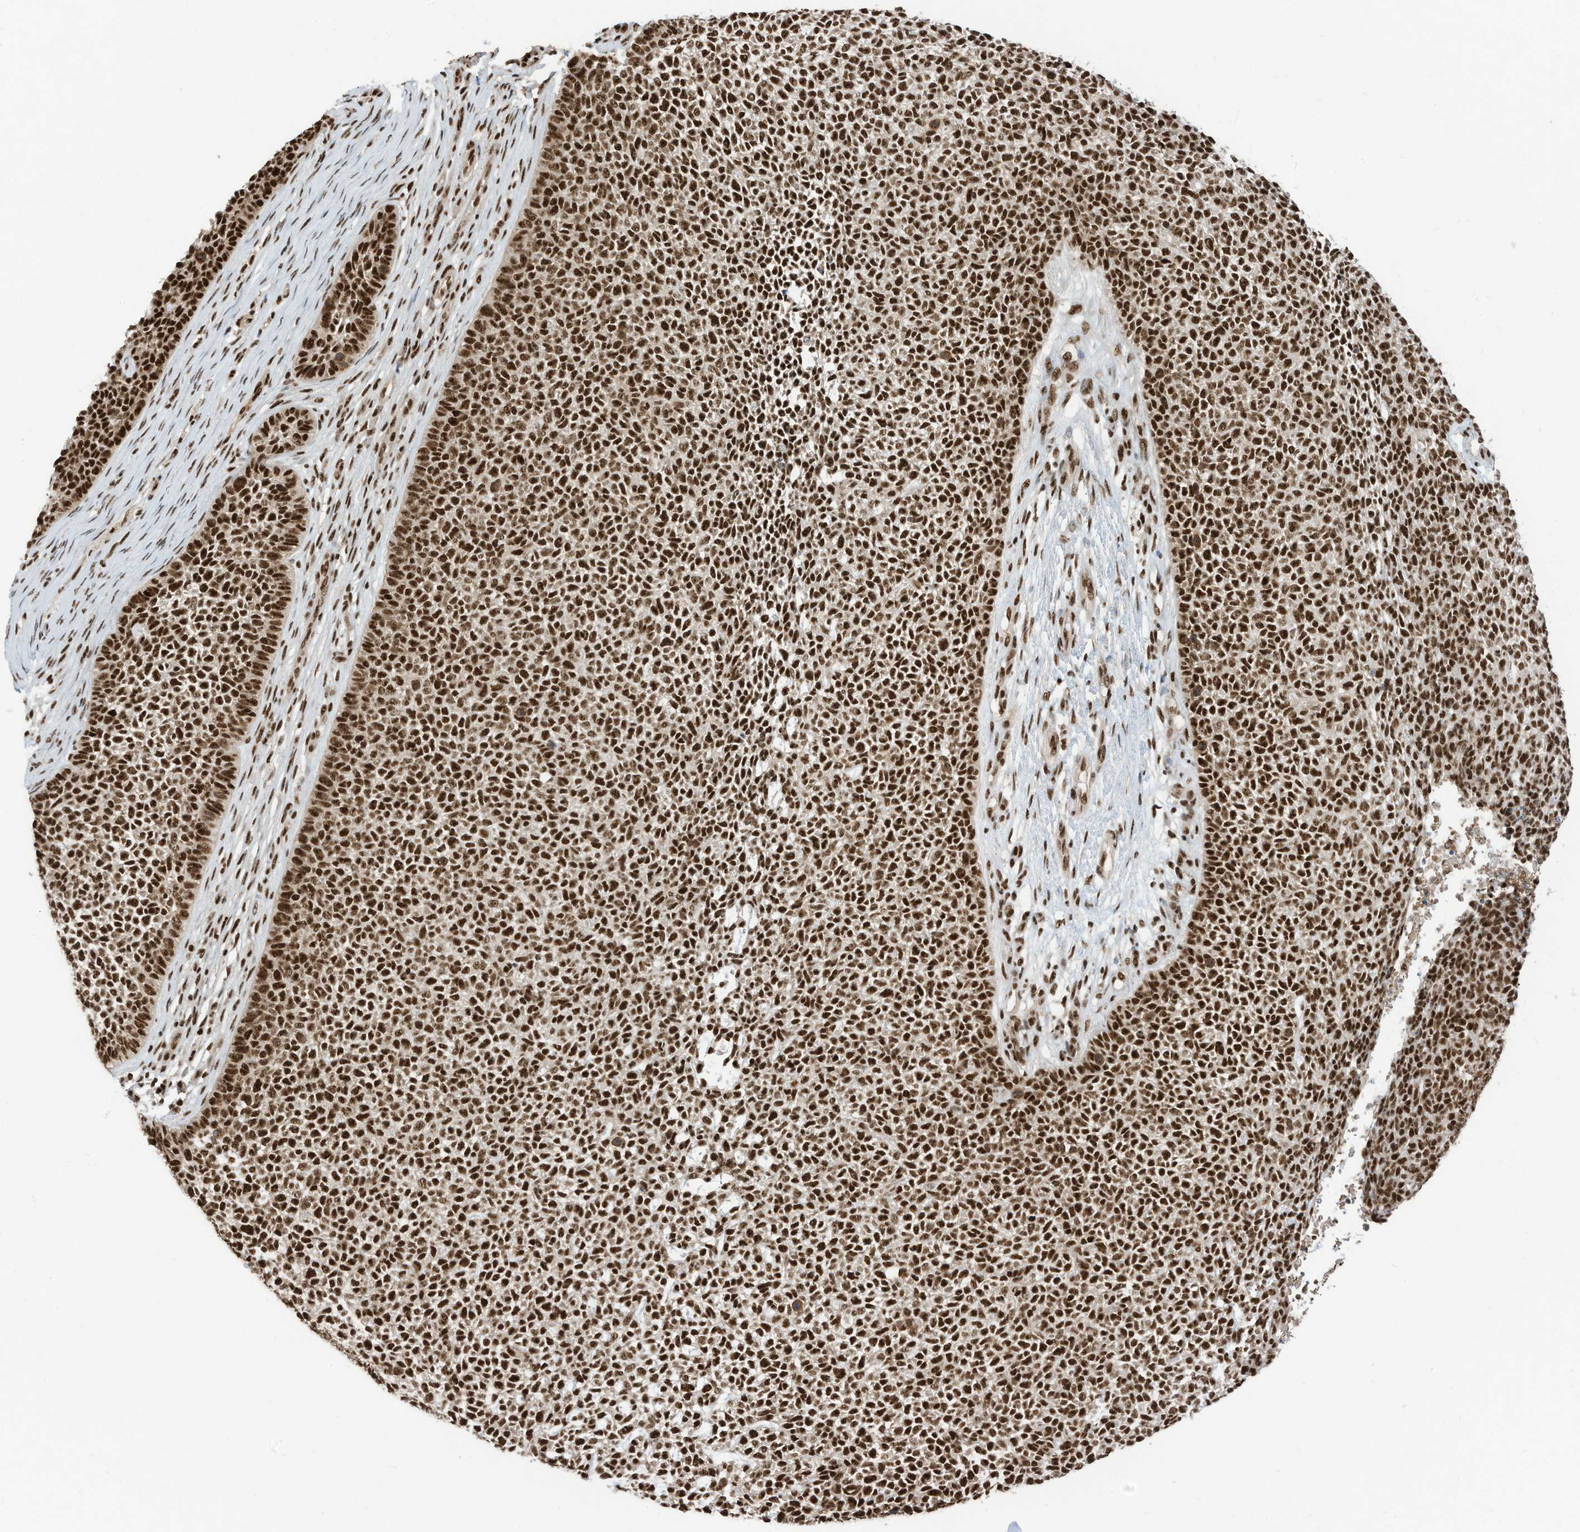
{"staining": {"intensity": "strong", "quantity": ">75%", "location": "nuclear"}, "tissue": "skin cancer", "cell_type": "Tumor cells", "image_type": "cancer", "snomed": [{"axis": "morphology", "description": "Basal cell carcinoma"}, {"axis": "topography", "description": "Skin"}], "caption": "Protein analysis of skin cancer (basal cell carcinoma) tissue exhibits strong nuclear expression in approximately >75% of tumor cells.", "gene": "SF3A3", "patient": {"sex": "female", "age": 84}}